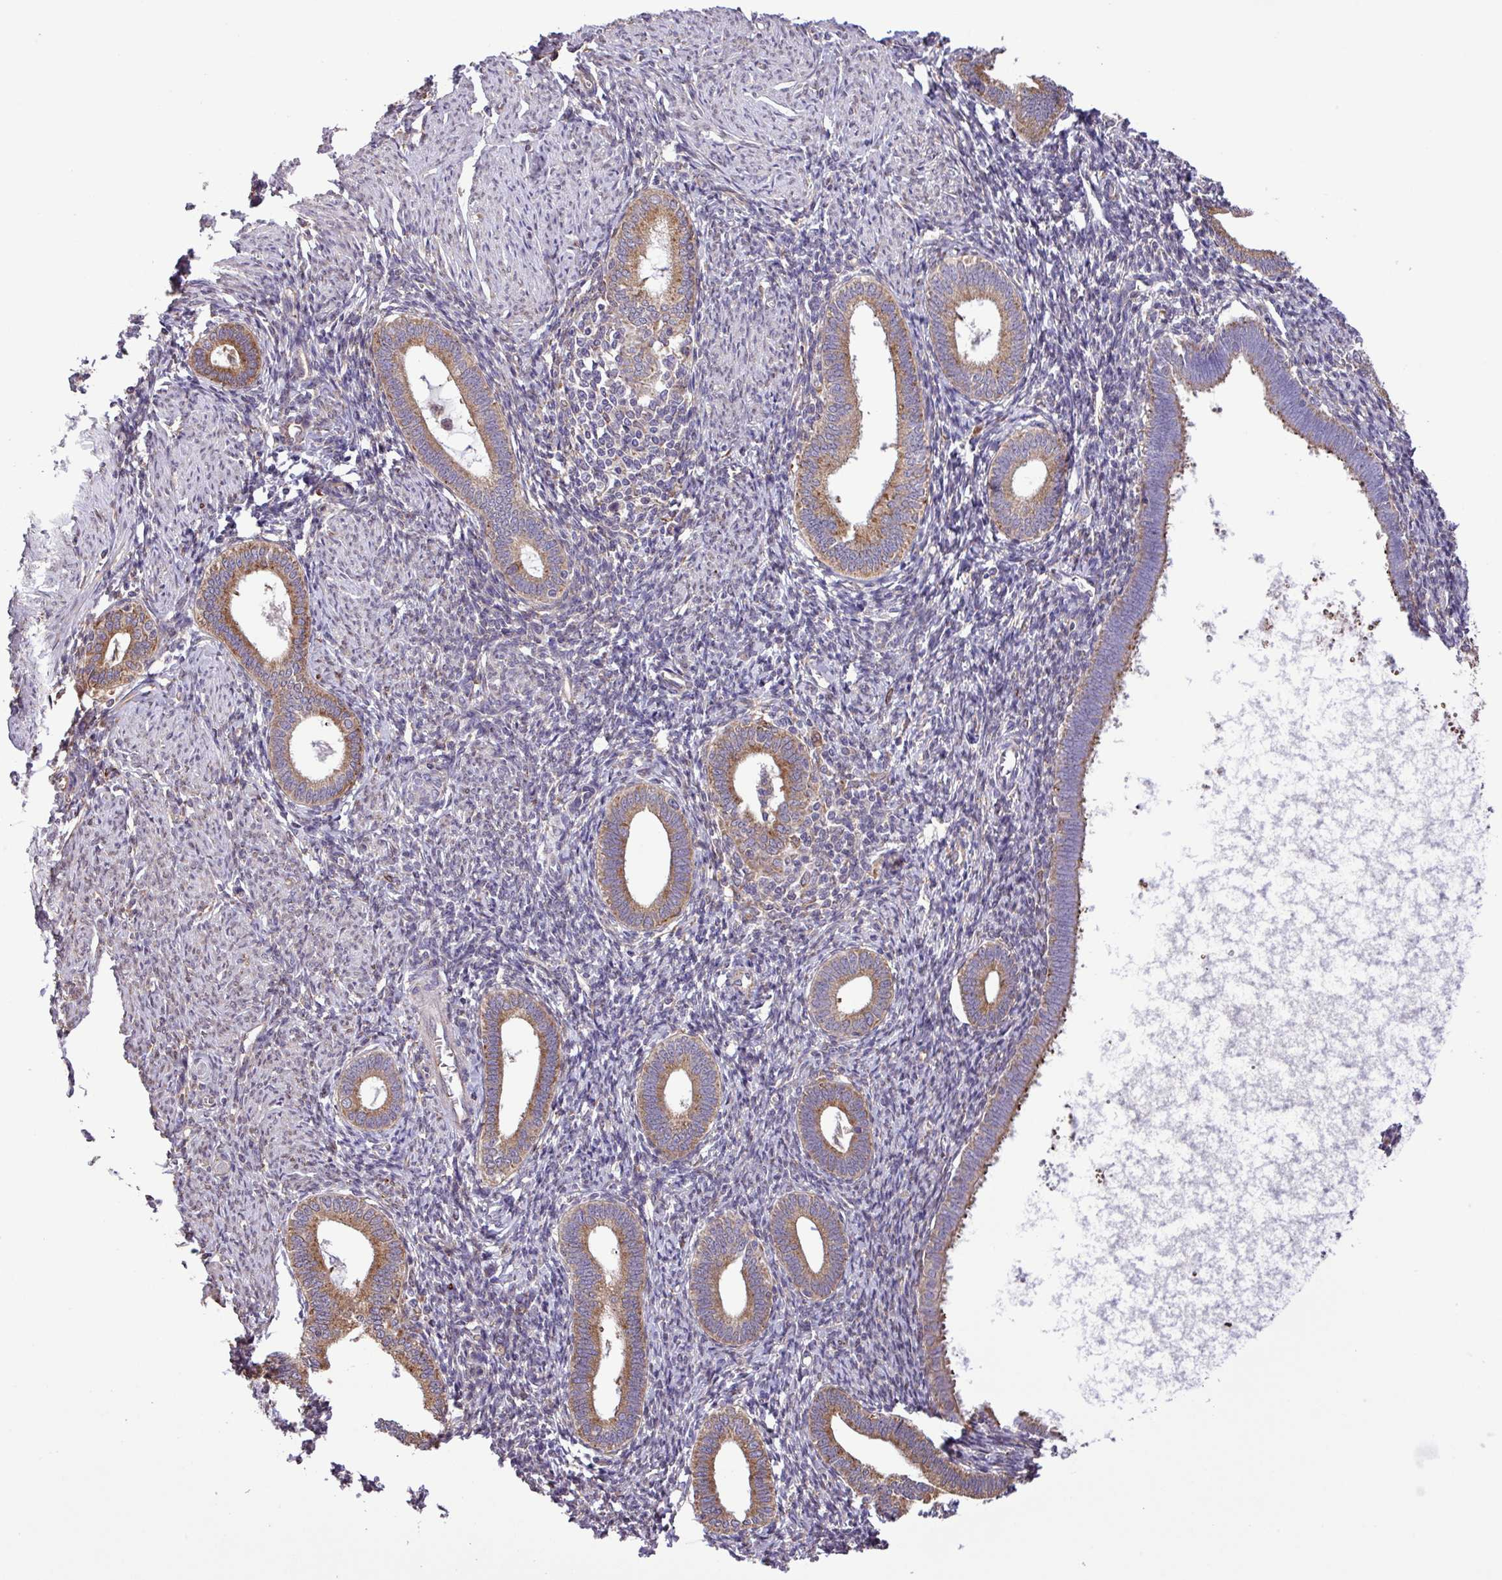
{"staining": {"intensity": "weak", "quantity": "25%-75%", "location": "cytoplasmic/membranous"}, "tissue": "endometrium", "cell_type": "Cells in endometrial stroma", "image_type": "normal", "snomed": [{"axis": "morphology", "description": "Normal tissue, NOS"}, {"axis": "topography", "description": "Endometrium"}], "caption": "A brown stain labels weak cytoplasmic/membranous expression of a protein in cells in endometrial stroma of benign endometrium.", "gene": "MEGF6", "patient": {"sex": "female", "age": 41}}